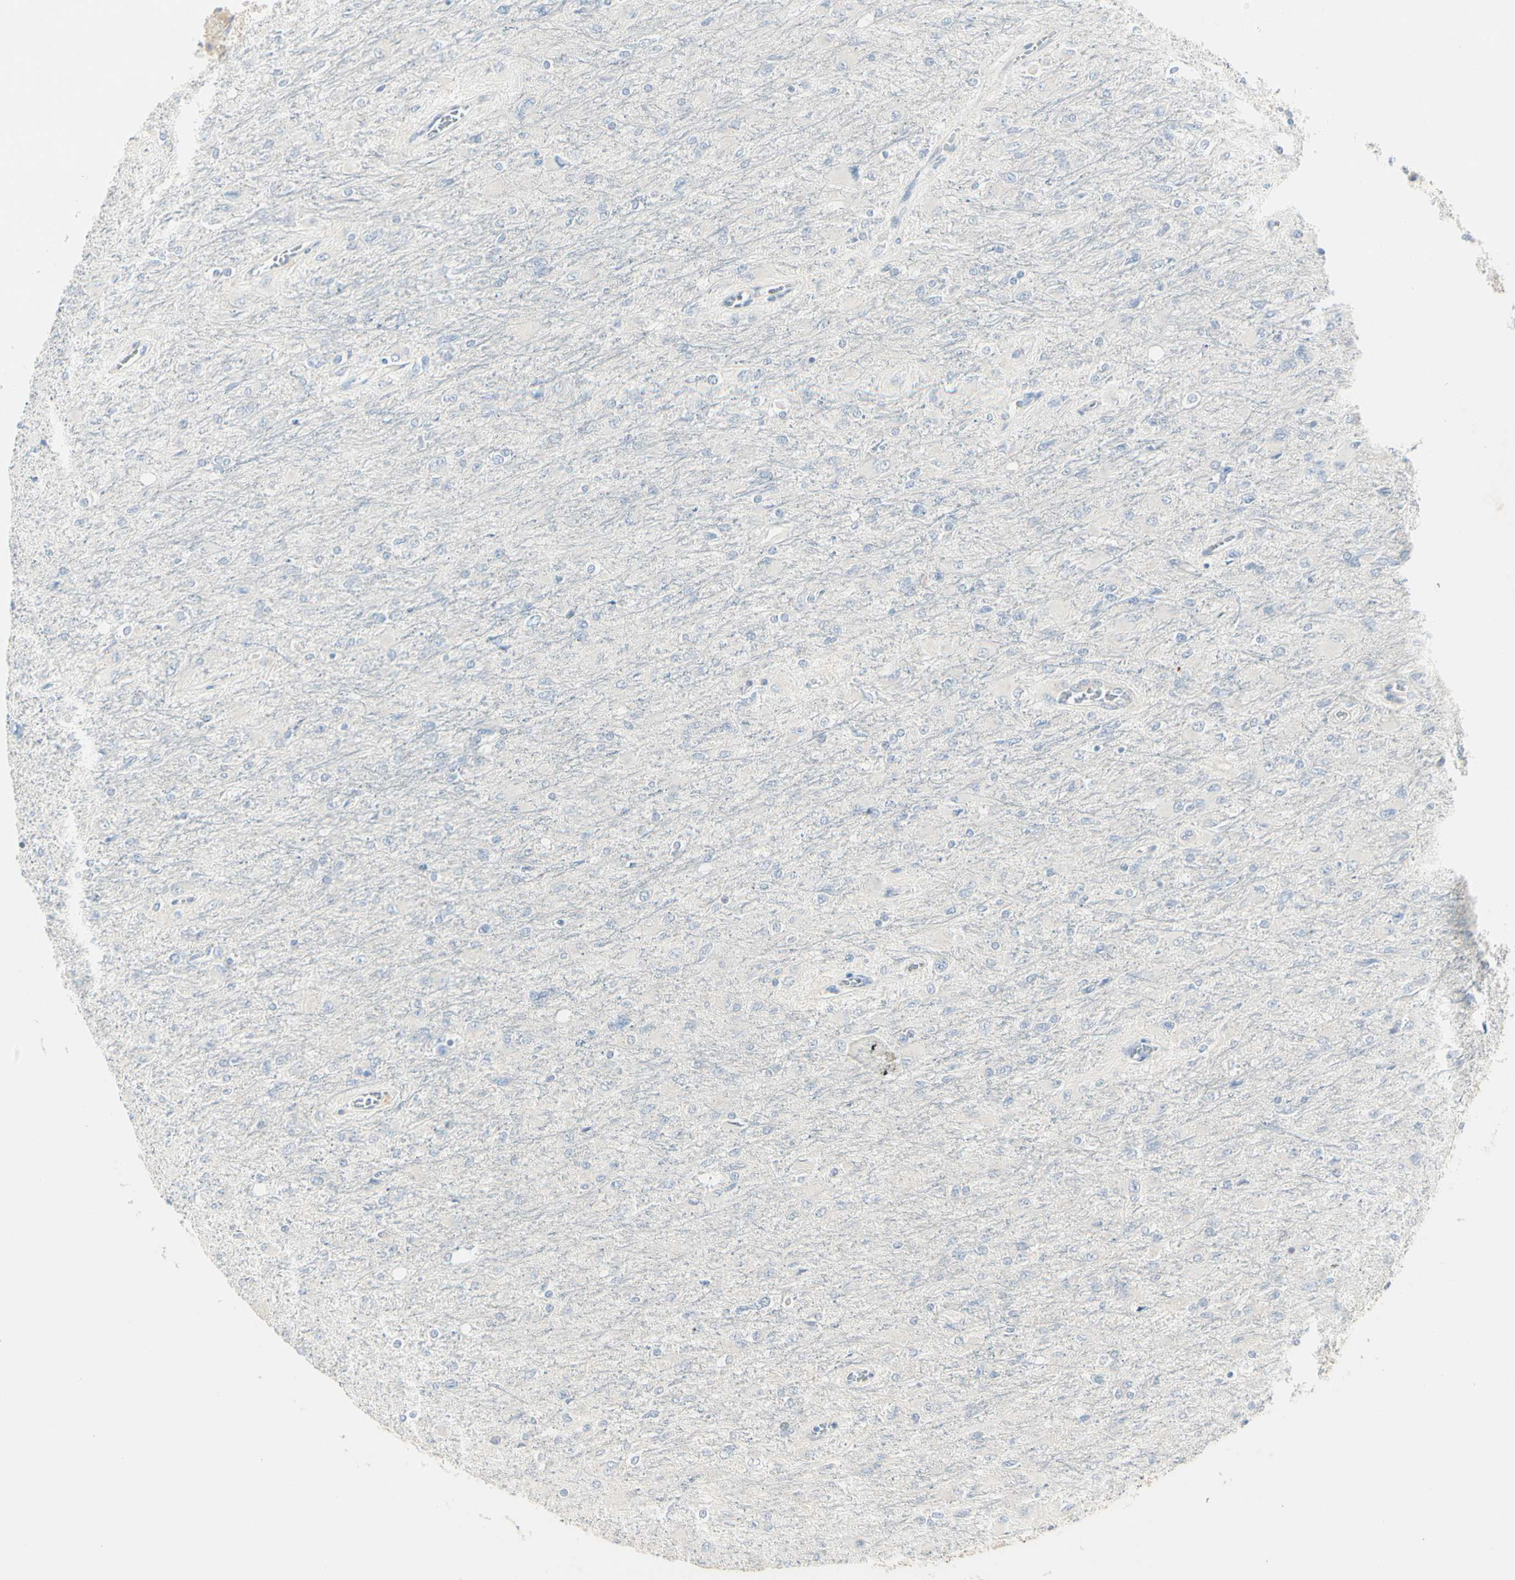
{"staining": {"intensity": "negative", "quantity": "none", "location": "none"}, "tissue": "glioma", "cell_type": "Tumor cells", "image_type": "cancer", "snomed": [{"axis": "morphology", "description": "Glioma, malignant, High grade"}, {"axis": "topography", "description": "Cerebral cortex"}], "caption": "High magnification brightfield microscopy of high-grade glioma (malignant) stained with DAB (3,3'-diaminobenzidine) (brown) and counterstained with hematoxylin (blue): tumor cells show no significant positivity.", "gene": "NFKB2", "patient": {"sex": "female", "age": 36}}